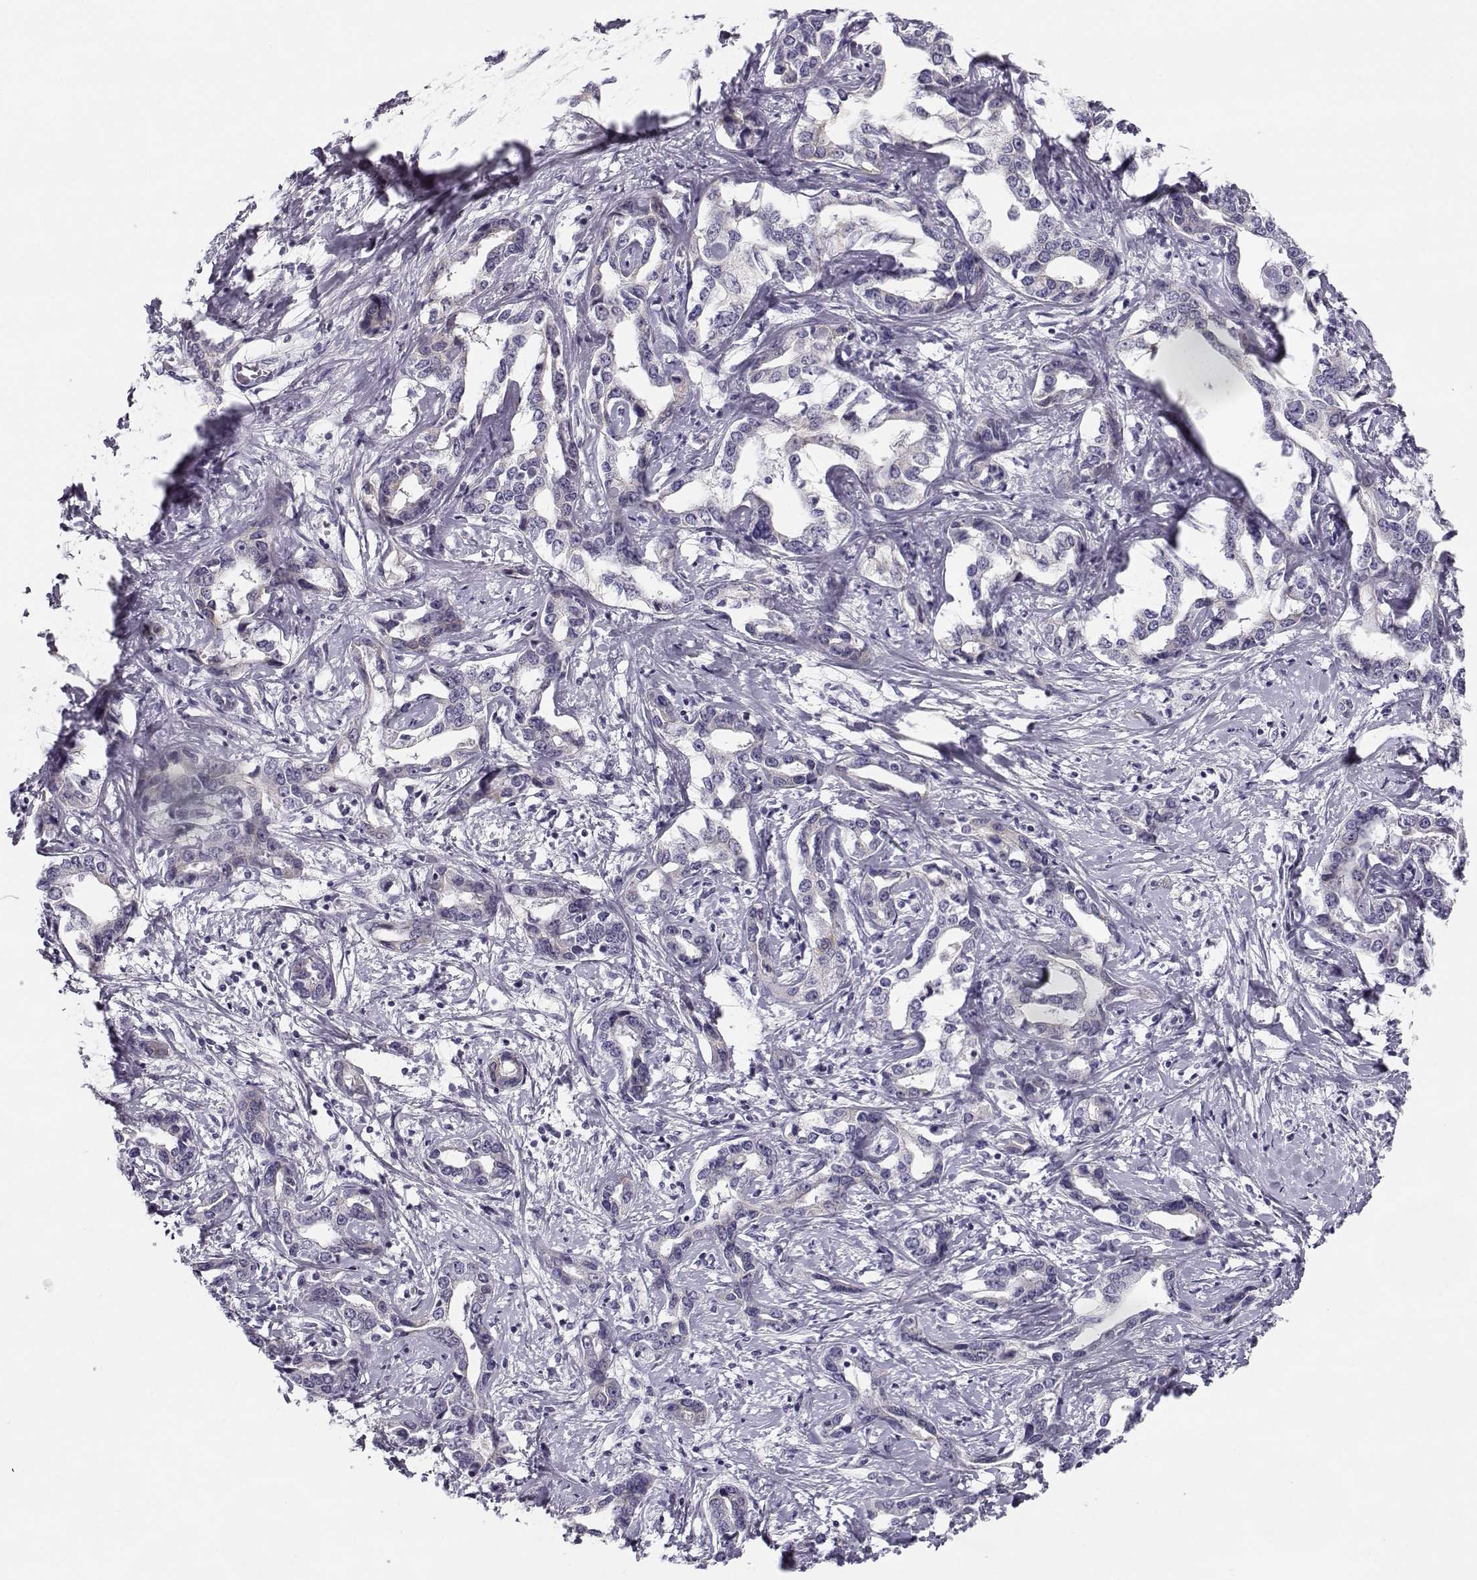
{"staining": {"intensity": "negative", "quantity": "none", "location": "none"}, "tissue": "liver cancer", "cell_type": "Tumor cells", "image_type": "cancer", "snomed": [{"axis": "morphology", "description": "Cholangiocarcinoma"}, {"axis": "topography", "description": "Liver"}], "caption": "Tumor cells are negative for protein expression in human liver cancer. (DAB immunohistochemistry (IHC) with hematoxylin counter stain).", "gene": "CREB3L3", "patient": {"sex": "male", "age": 59}}